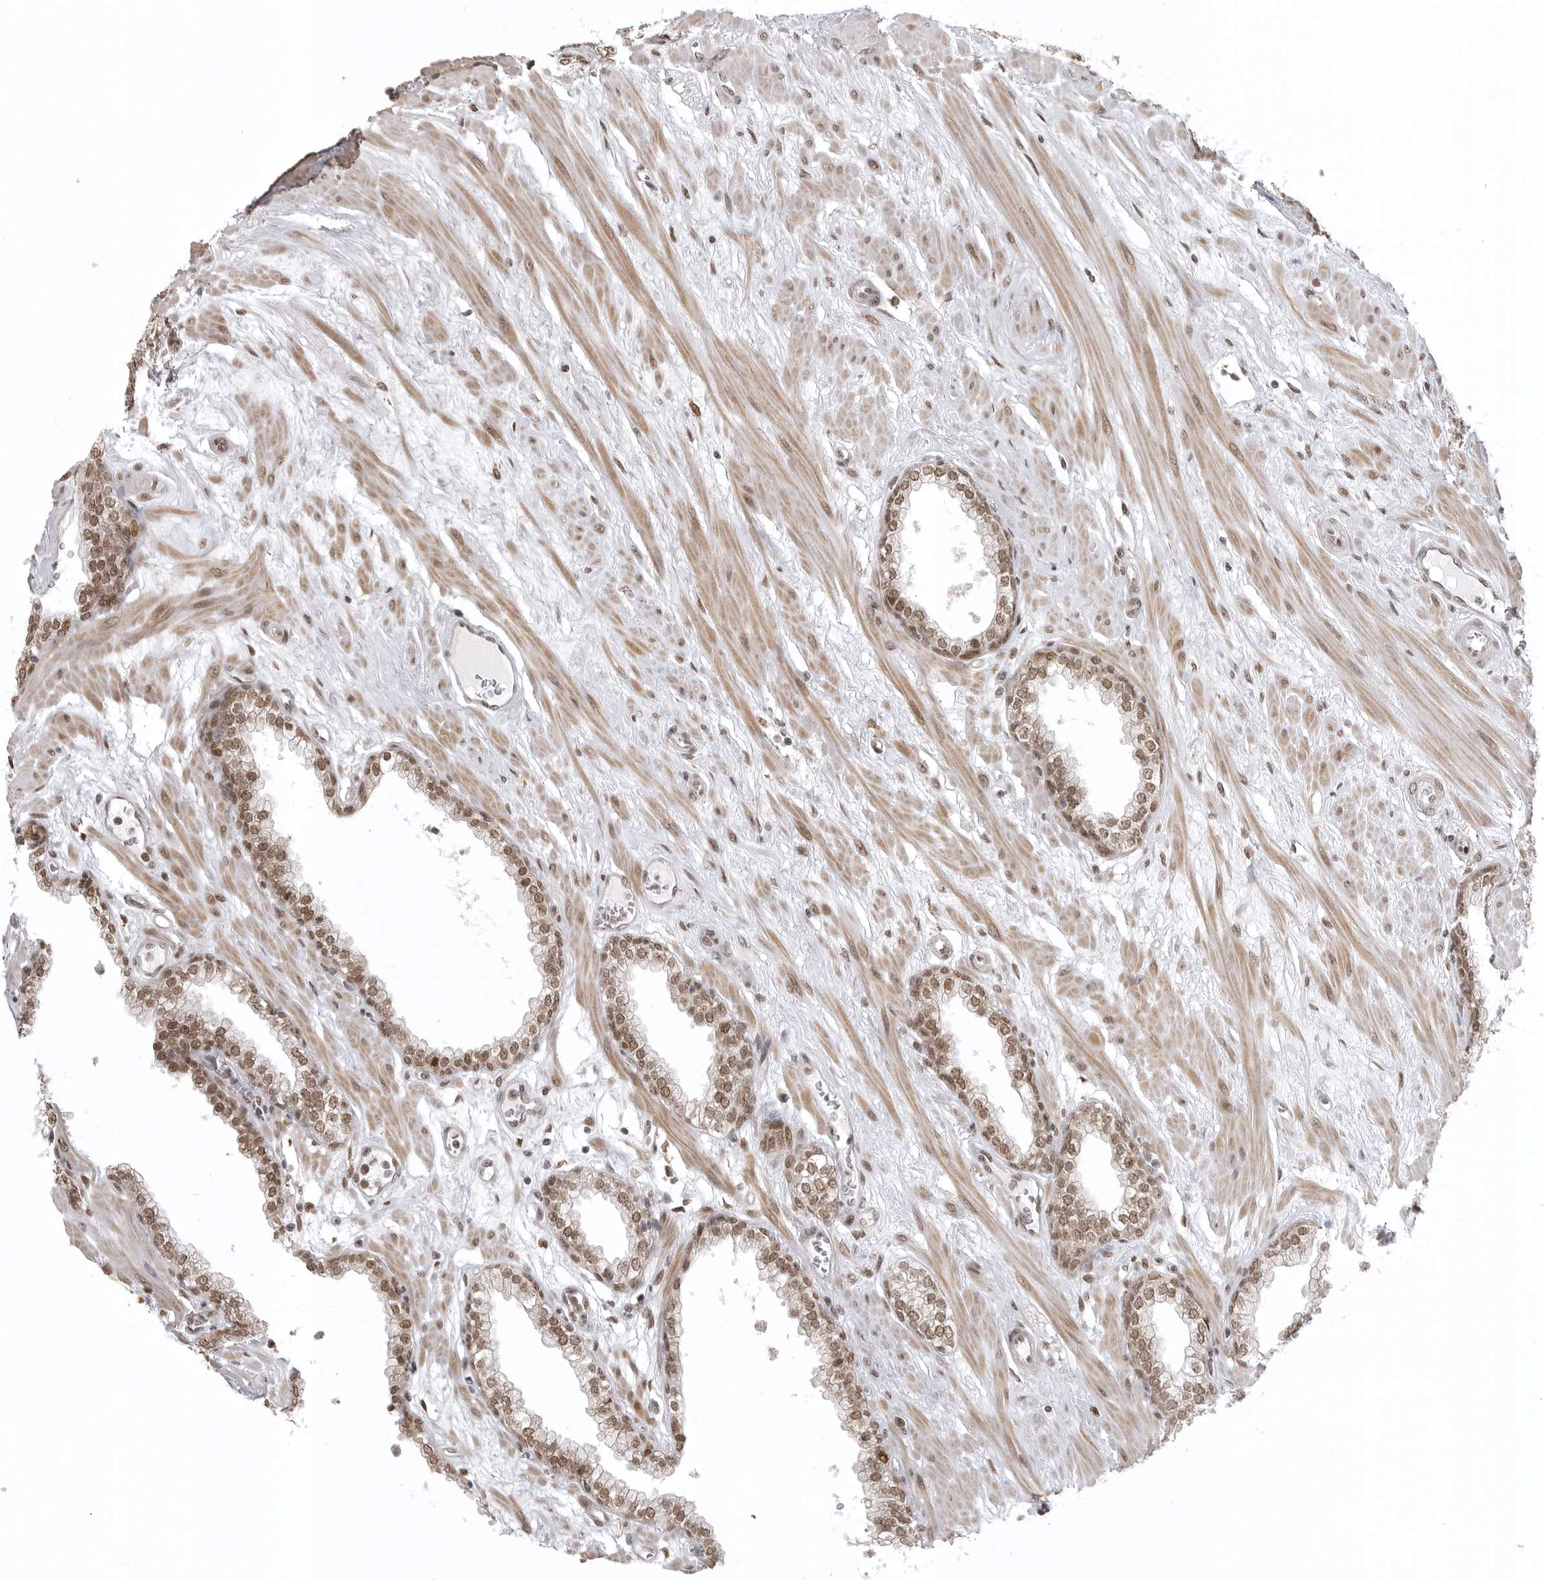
{"staining": {"intensity": "moderate", "quantity": ">75%", "location": "nuclear"}, "tissue": "prostate", "cell_type": "Glandular cells", "image_type": "normal", "snomed": [{"axis": "morphology", "description": "Normal tissue, NOS"}, {"axis": "morphology", "description": "Urothelial carcinoma, Low grade"}, {"axis": "topography", "description": "Urinary bladder"}, {"axis": "topography", "description": "Prostate"}], "caption": "A photomicrograph of prostate stained for a protein displays moderate nuclear brown staining in glandular cells.", "gene": "ISG20L2", "patient": {"sex": "male", "age": 60}}